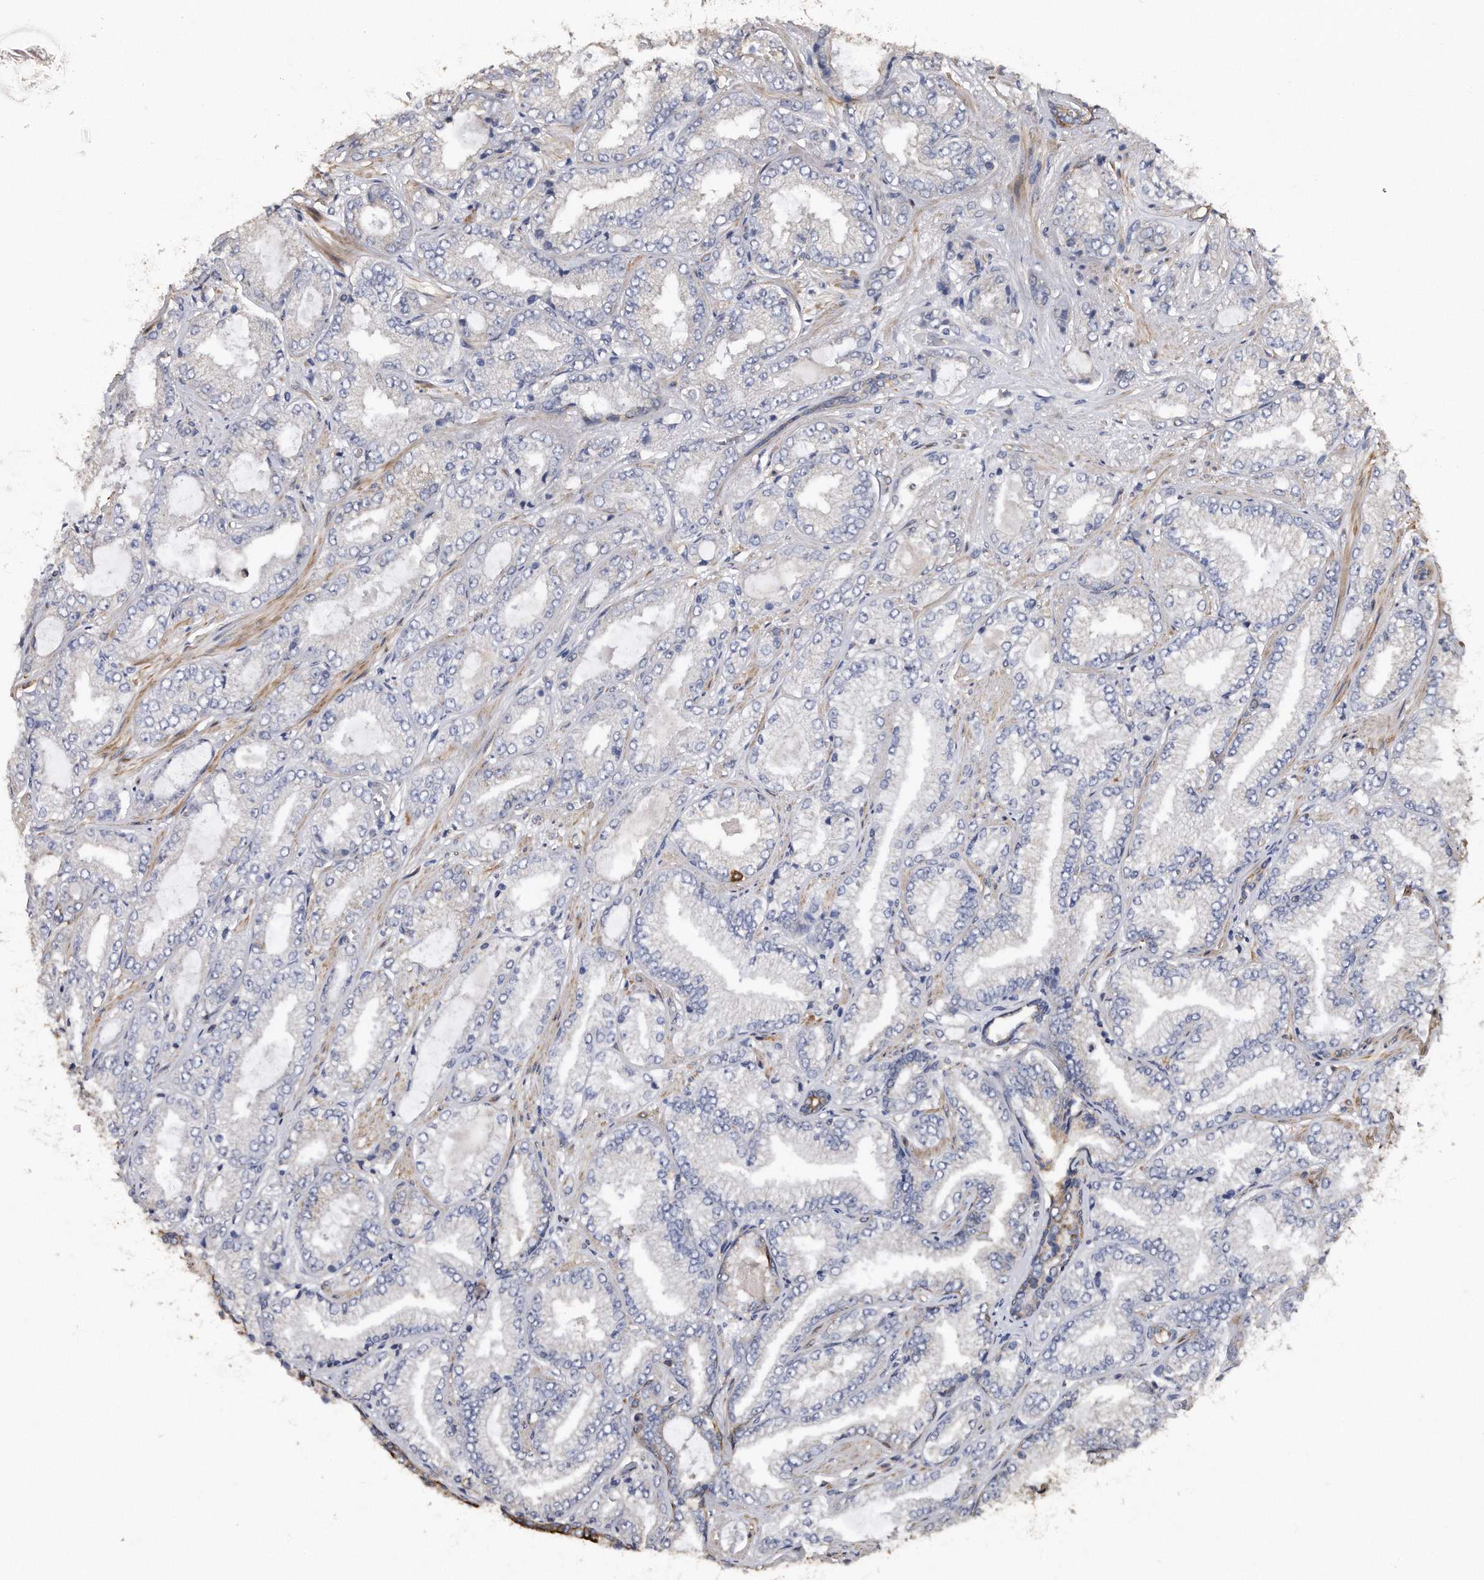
{"staining": {"intensity": "negative", "quantity": "none", "location": "none"}, "tissue": "prostate cancer", "cell_type": "Tumor cells", "image_type": "cancer", "snomed": [{"axis": "morphology", "description": "Adenocarcinoma, High grade"}, {"axis": "topography", "description": "Prostate"}], "caption": "The histopathology image reveals no significant staining in tumor cells of prostate cancer.", "gene": "KCND3", "patient": {"sex": "male", "age": 71}}